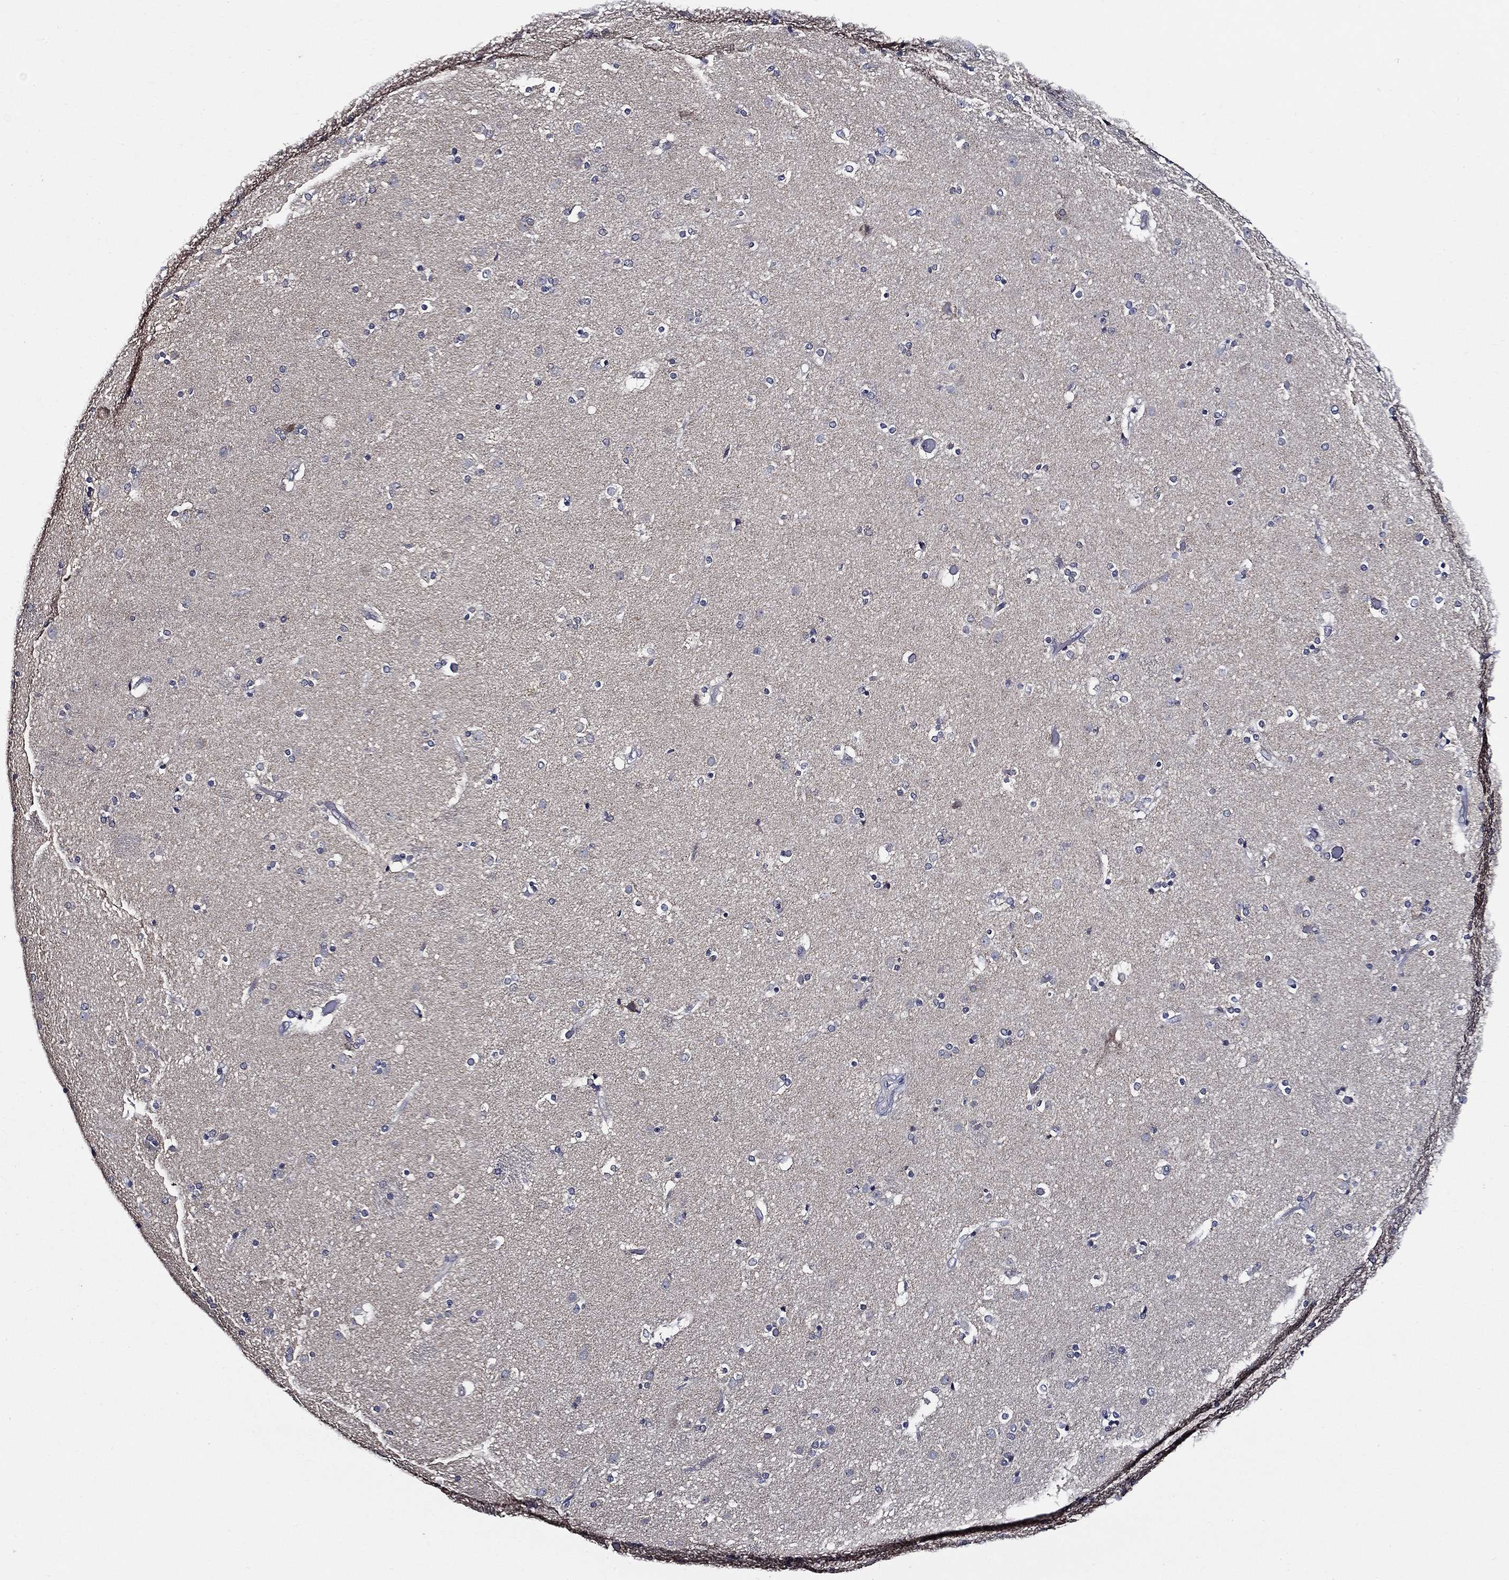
{"staining": {"intensity": "moderate", "quantity": "<25%", "location": "cytoplasmic/membranous"}, "tissue": "caudate", "cell_type": "Glial cells", "image_type": "normal", "snomed": [{"axis": "morphology", "description": "Normal tissue, NOS"}, {"axis": "topography", "description": "Lateral ventricle wall"}], "caption": "This is a photomicrograph of immunohistochemistry staining of normal caudate, which shows moderate positivity in the cytoplasmic/membranous of glial cells.", "gene": "WDR53", "patient": {"sex": "male", "age": 54}}